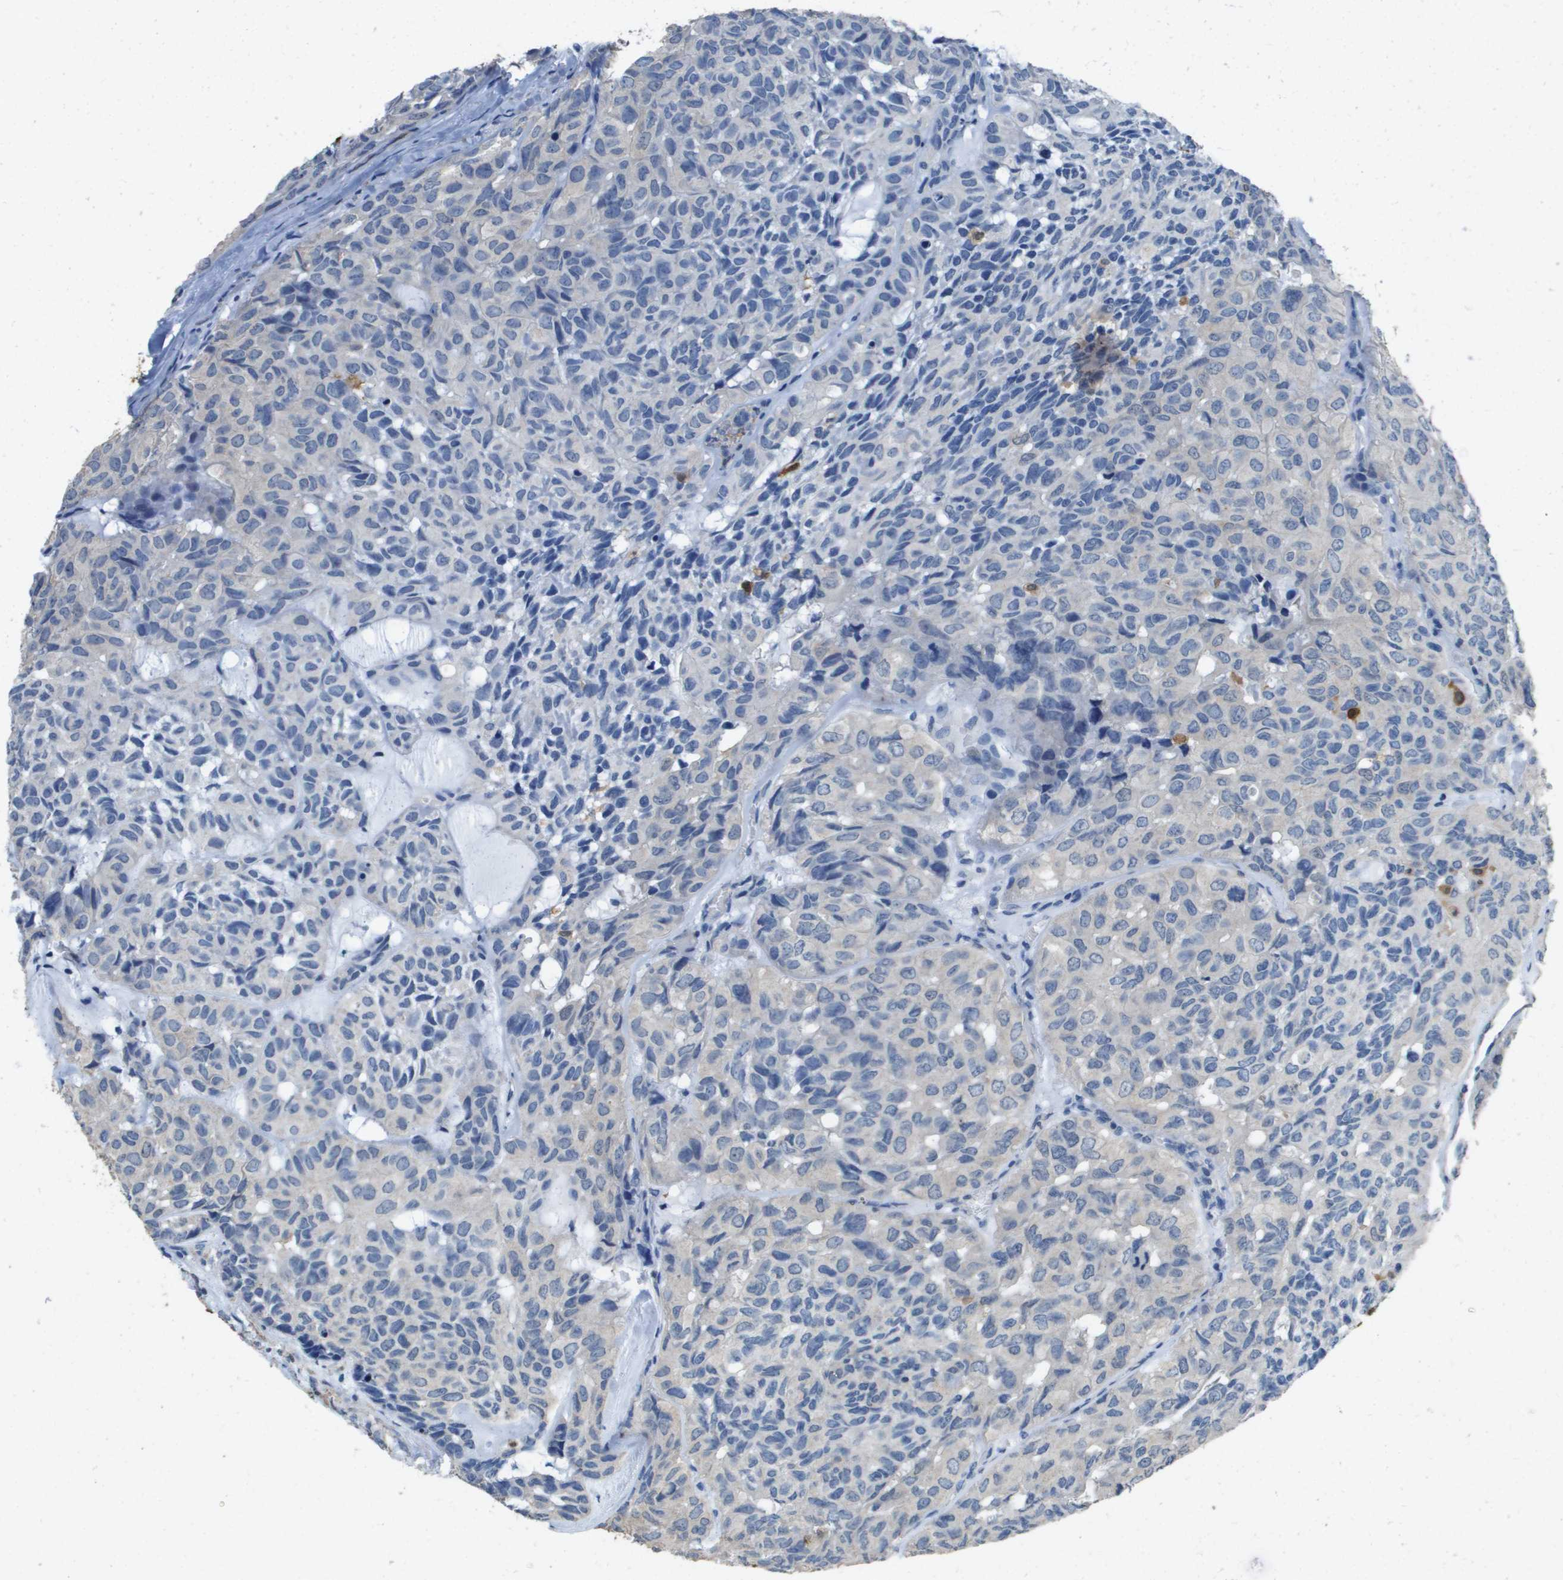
{"staining": {"intensity": "negative", "quantity": "none", "location": "none"}, "tissue": "head and neck cancer", "cell_type": "Tumor cells", "image_type": "cancer", "snomed": [{"axis": "morphology", "description": "Adenocarcinoma, NOS"}, {"axis": "topography", "description": "Salivary gland, NOS"}, {"axis": "topography", "description": "Head-Neck"}], "caption": "A high-resolution photomicrograph shows immunohistochemistry staining of head and neck adenocarcinoma, which exhibits no significant positivity in tumor cells. (DAB (3,3'-diaminobenzidine) immunohistochemistry visualized using brightfield microscopy, high magnification).", "gene": "FABP5", "patient": {"sex": "female", "age": 76}}